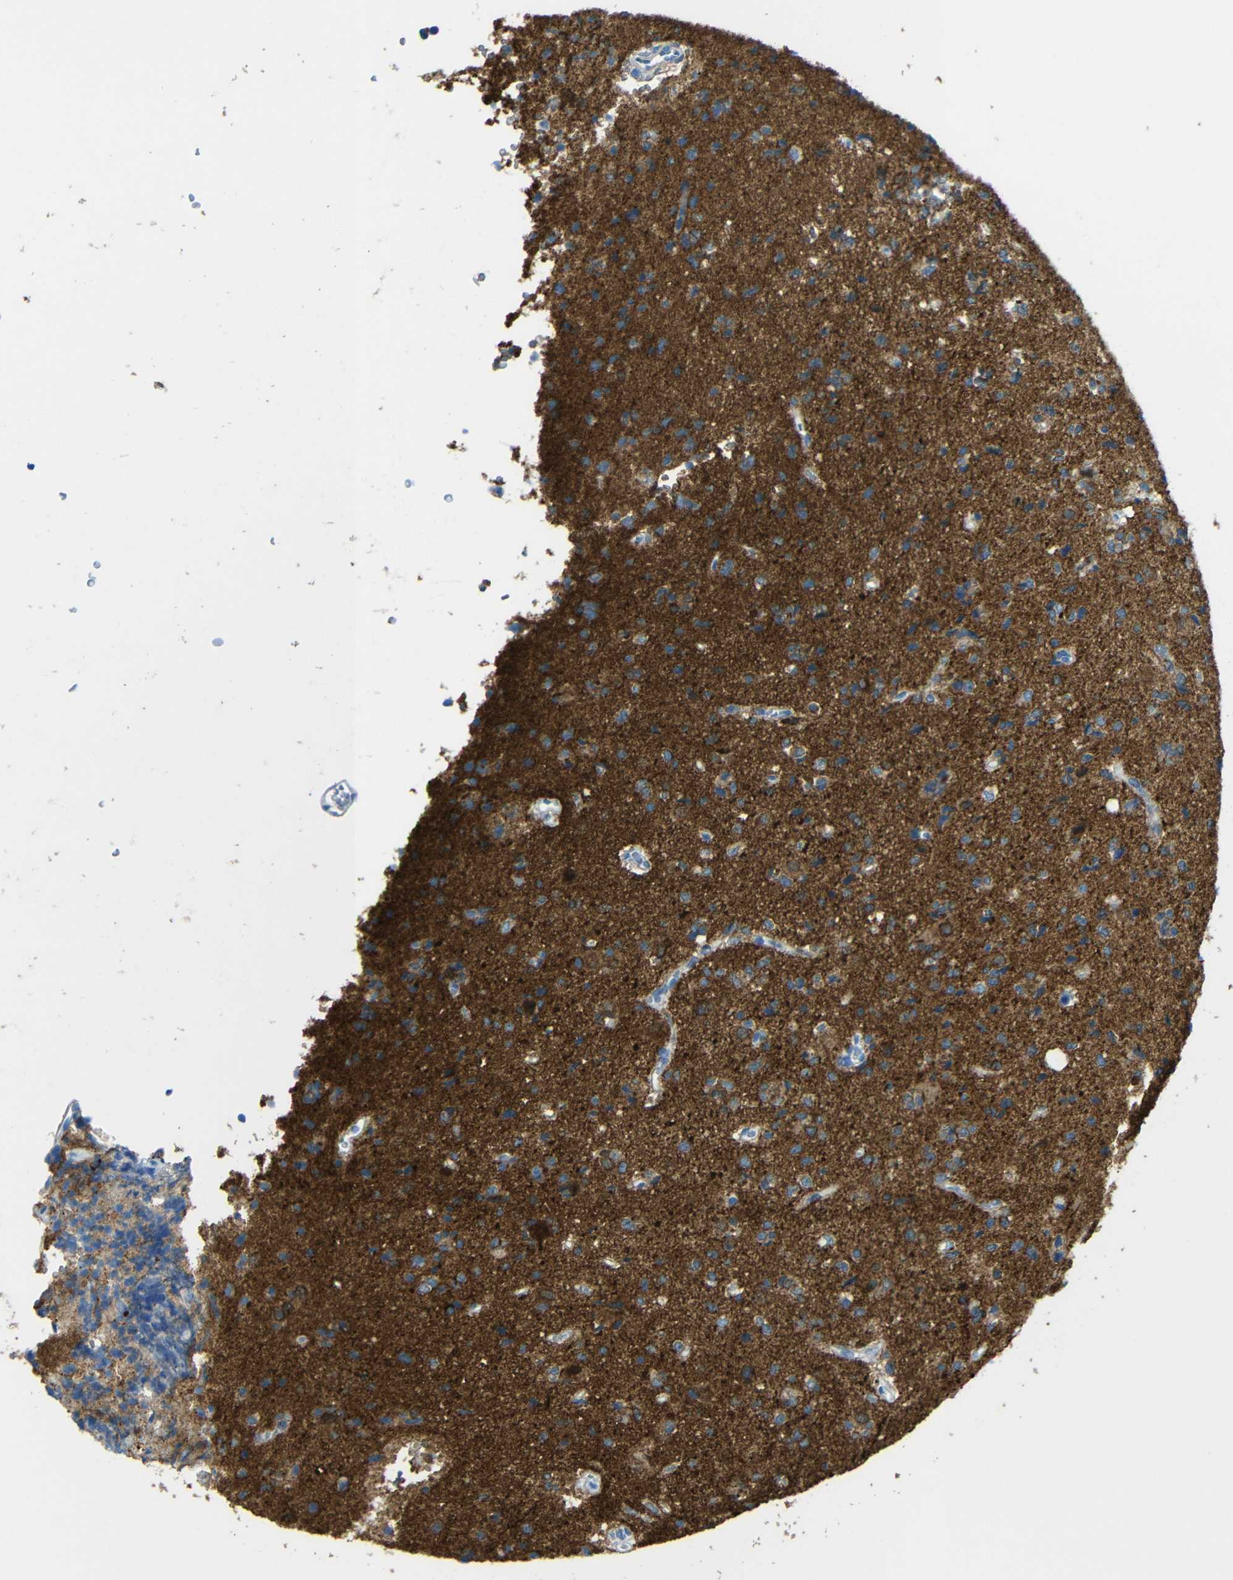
{"staining": {"intensity": "moderate", "quantity": "25%-75%", "location": "cytoplasmic/membranous"}, "tissue": "glioma", "cell_type": "Tumor cells", "image_type": "cancer", "snomed": [{"axis": "morphology", "description": "Glioma, malignant, High grade"}, {"axis": "topography", "description": "pancreas cauda"}], "caption": "Brown immunohistochemical staining in human glioma displays moderate cytoplasmic/membranous expression in about 25%-75% of tumor cells.", "gene": "TUBB4B", "patient": {"sex": "male", "age": 60}}